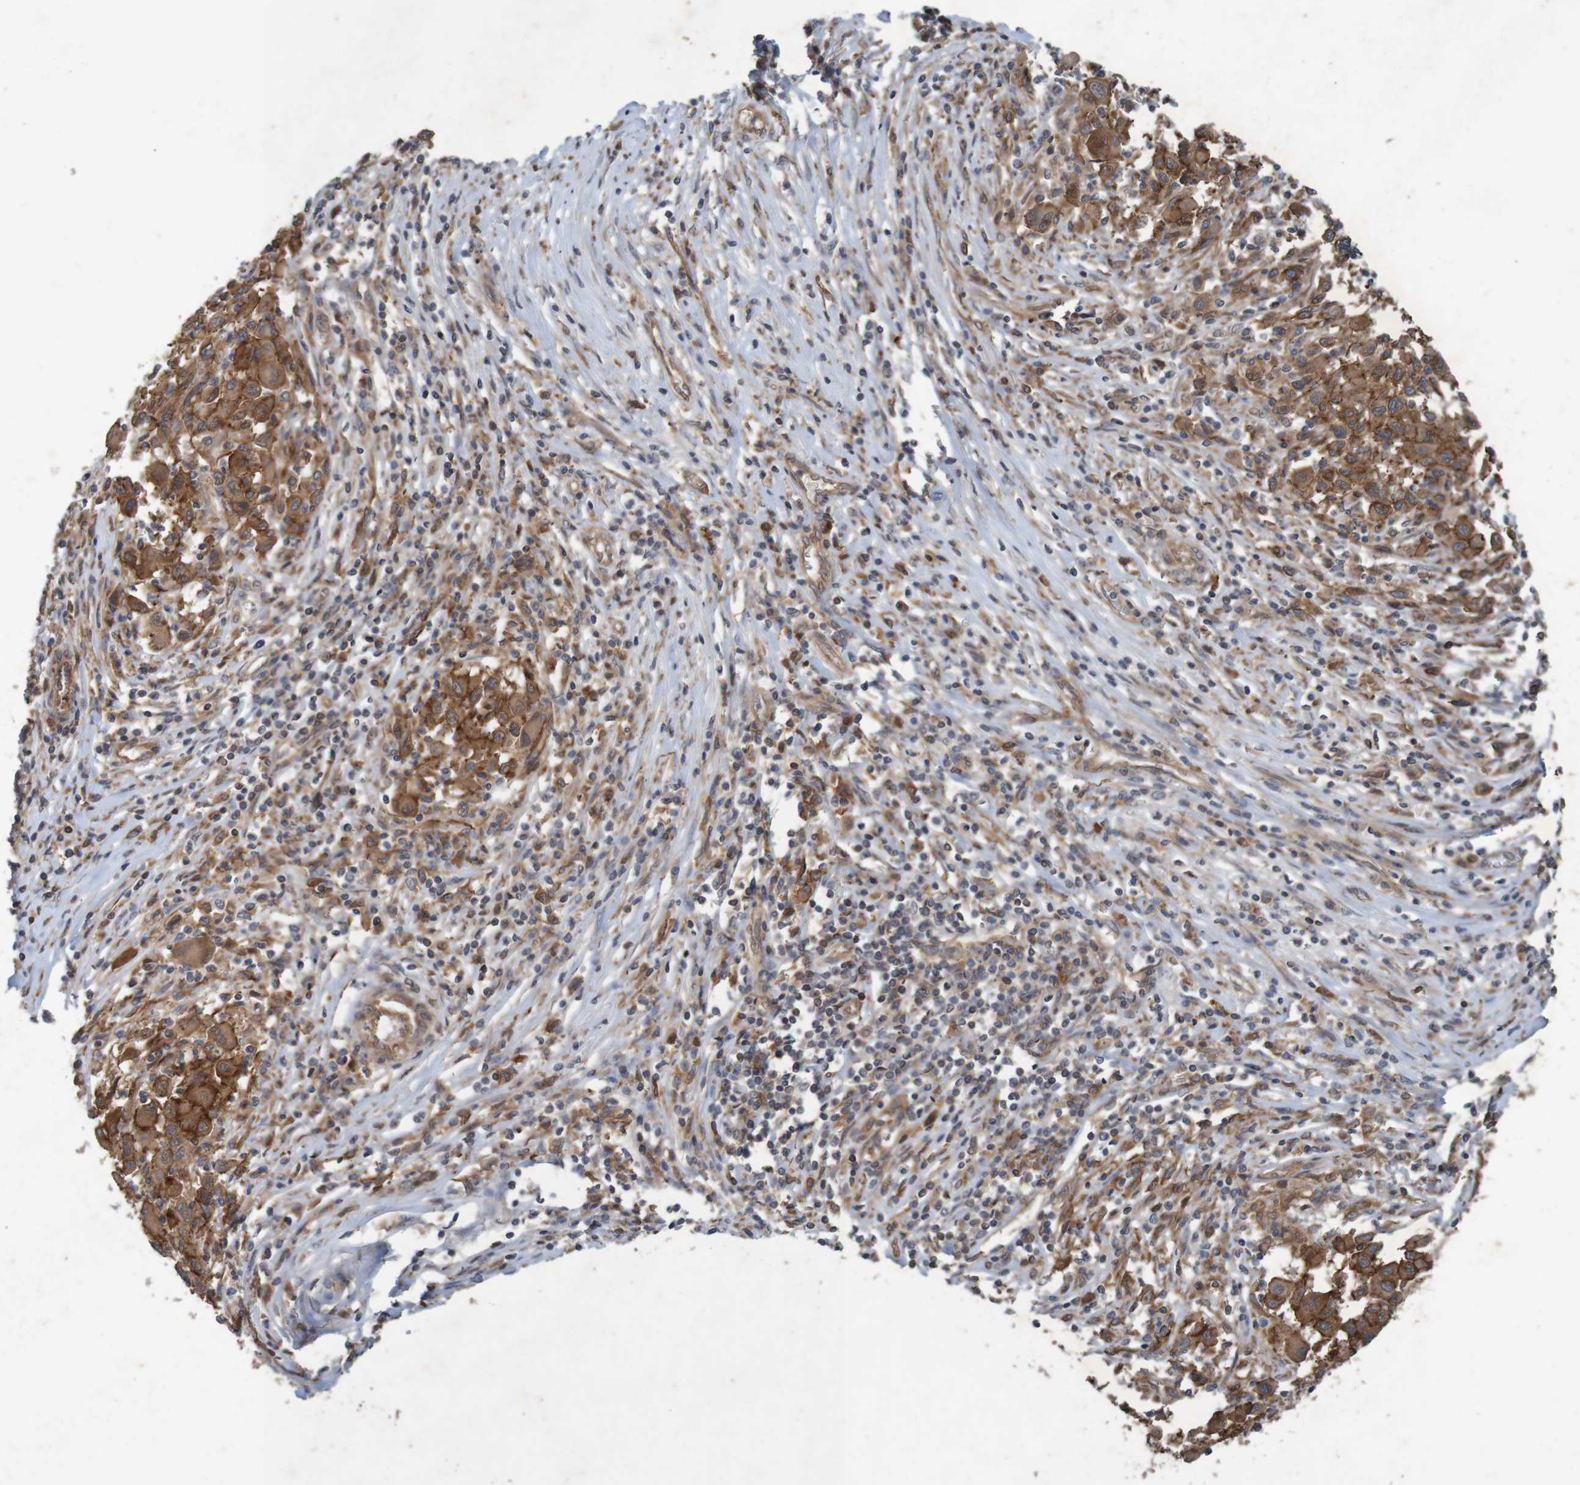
{"staining": {"intensity": "moderate", "quantity": ">75%", "location": "cytoplasmic/membranous"}, "tissue": "melanoma", "cell_type": "Tumor cells", "image_type": "cancer", "snomed": [{"axis": "morphology", "description": "Malignant melanoma, Metastatic site"}, {"axis": "topography", "description": "Lymph node"}], "caption": "Human melanoma stained with a protein marker reveals moderate staining in tumor cells.", "gene": "ARHGEF11", "patient": {"sex": "male", "age": 61}}